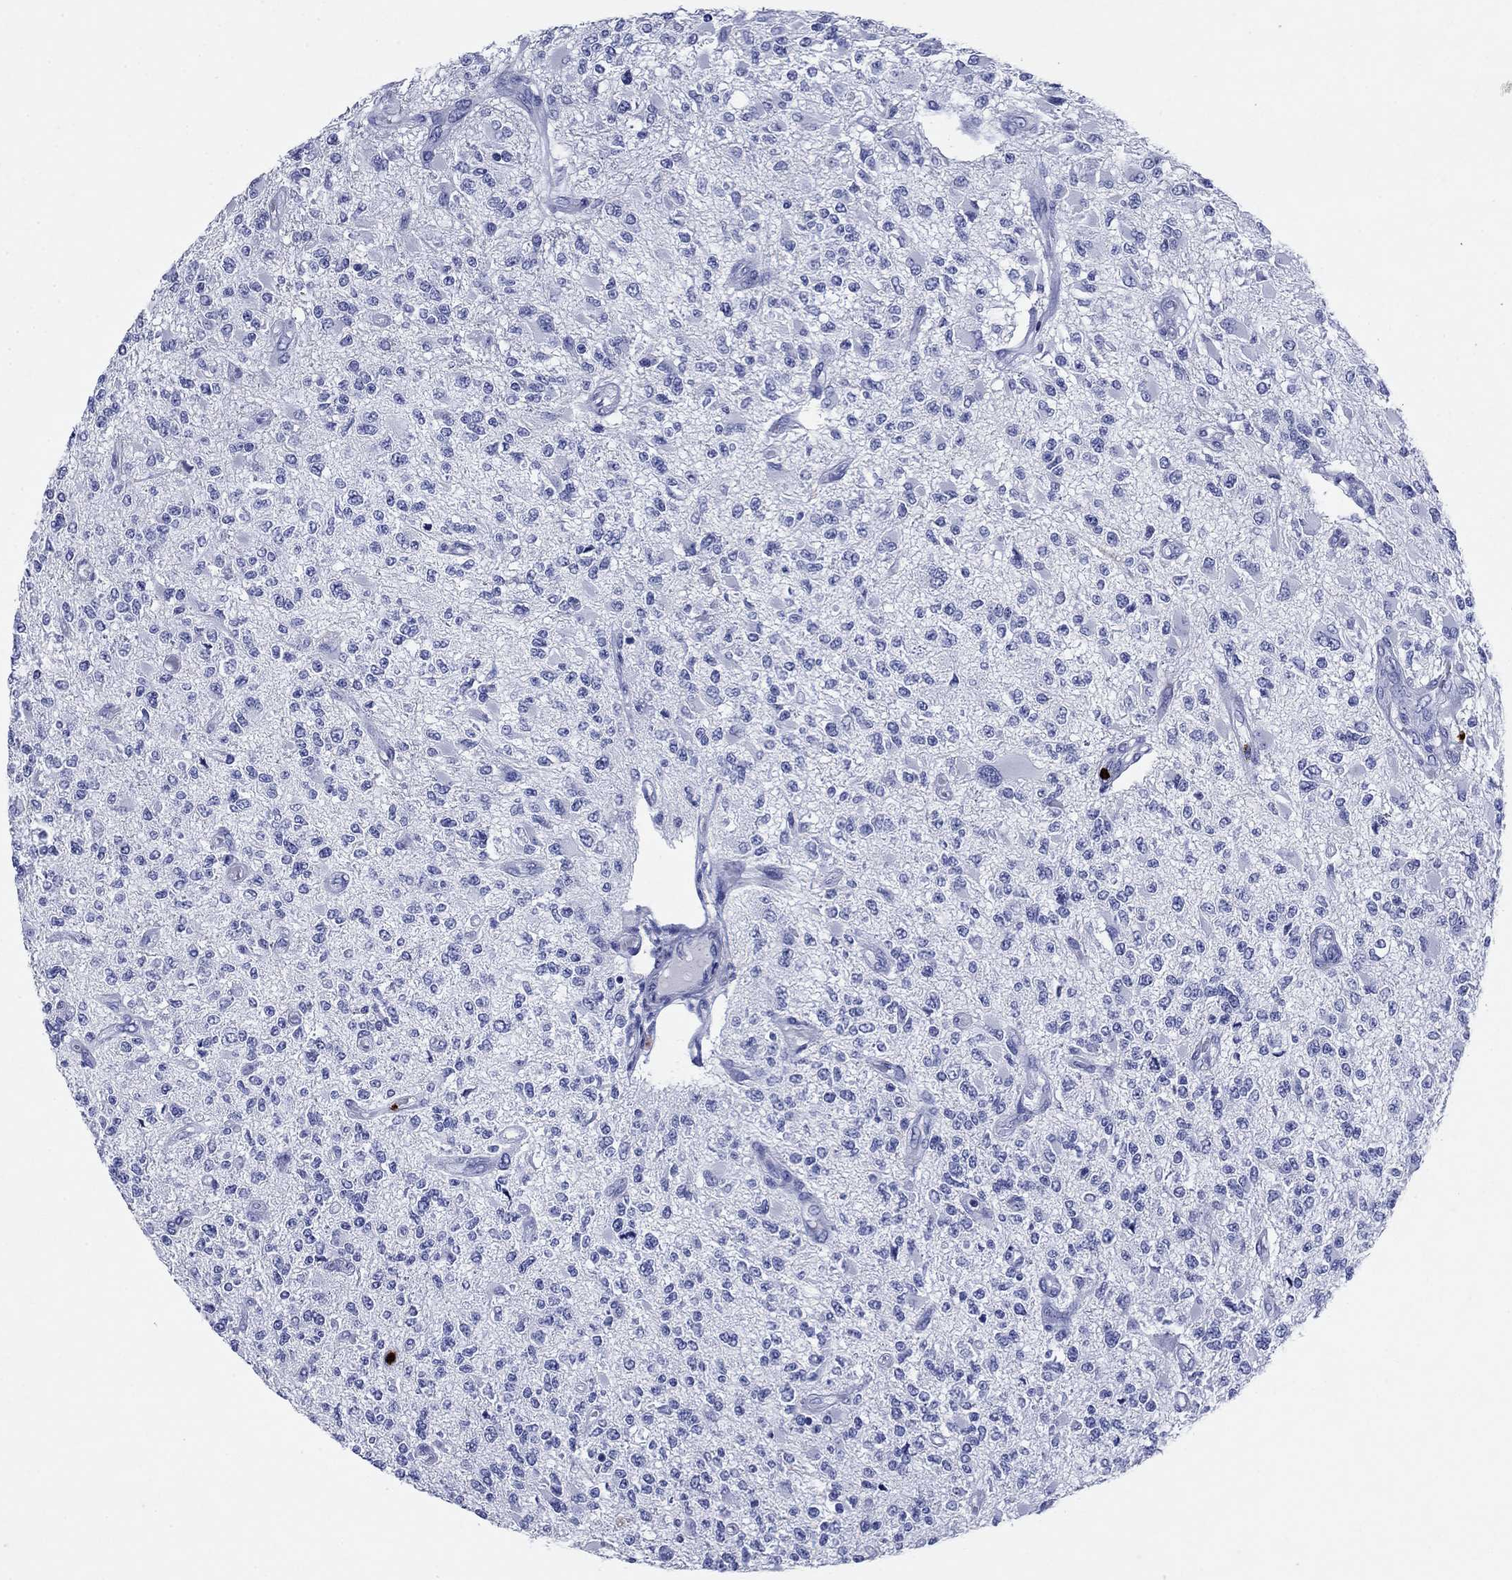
{"staining": {"intensity": "negative", "quantity": "none", "location": "none"}, "tissue": "glioma", "cell_type": "Tumor cells", "image_type": "cancer", "snomed": [{"axis": "morphology", "description": "Glioma, malignant, High grade"}, {"axis": "topography", "description": "Brain"}], "caption": "Immunohistochemical staining of glioma exhibits no significant positivity in tumor cells.", "gene": "AZU1", "patient": {"sex": "female", "age": 63}}